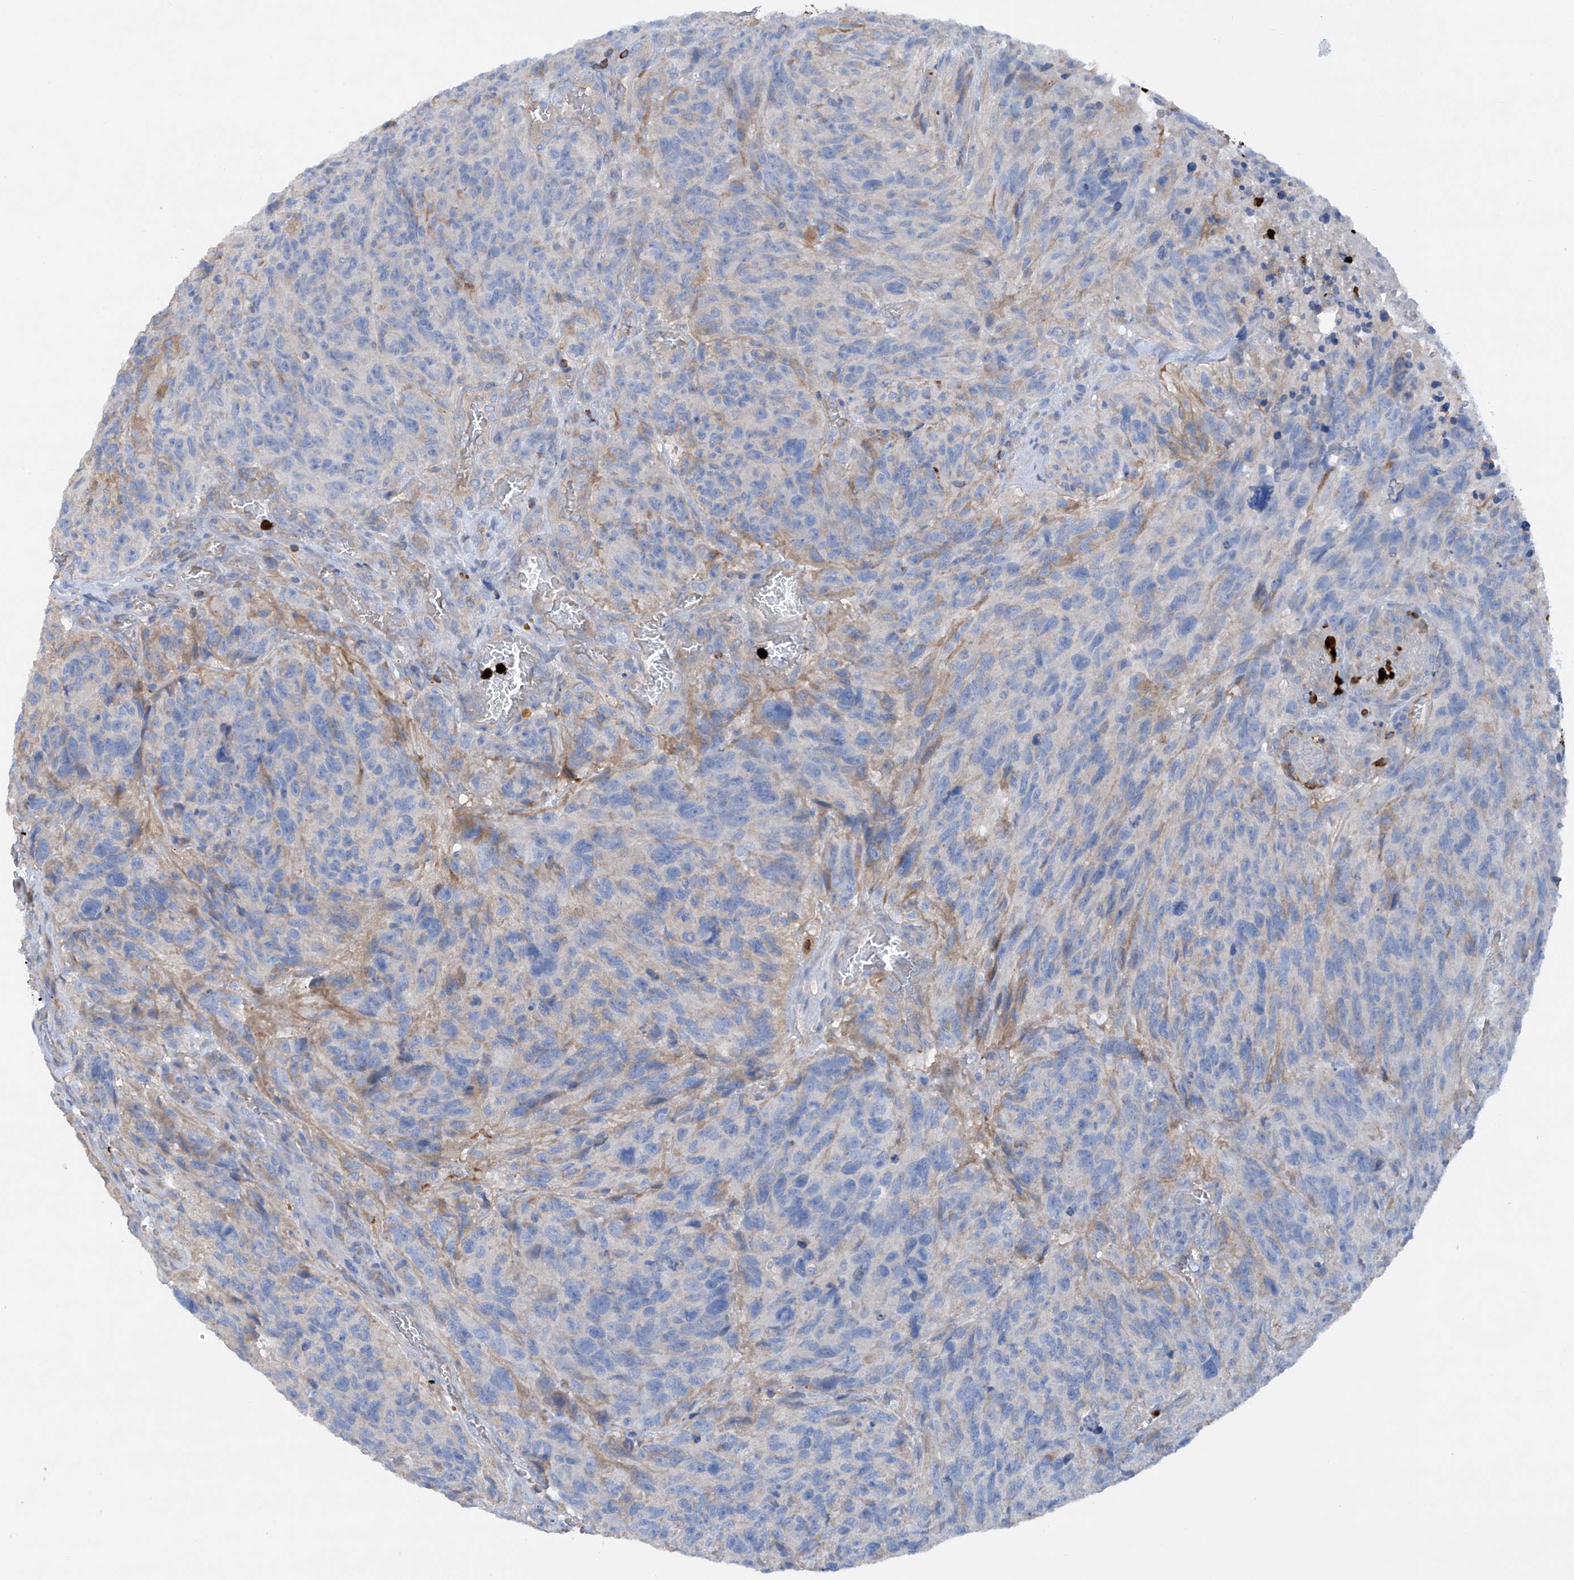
{"staining": {"intensity": "negative", "quantity": "none", "location": "none"}, "tissue": "glioma", "cell_type": "Tumor cells", "image_type": "cancer", "snomed": [{"axis": "morphology", "description": "Glioma, malignant, High grade"}, {"axis": "topography", "description": "Brain"}], "caption": "Immunohistochemical staining of malignant glioma (high-grade) reveals no significant expression in tumor cells. (Brightfield microscopy of DAB (3,3'-diaminobenzidine) IHC at high magnification).", "gene": "PHACTR2", "patient": {"sex": "male", "age": 69}}